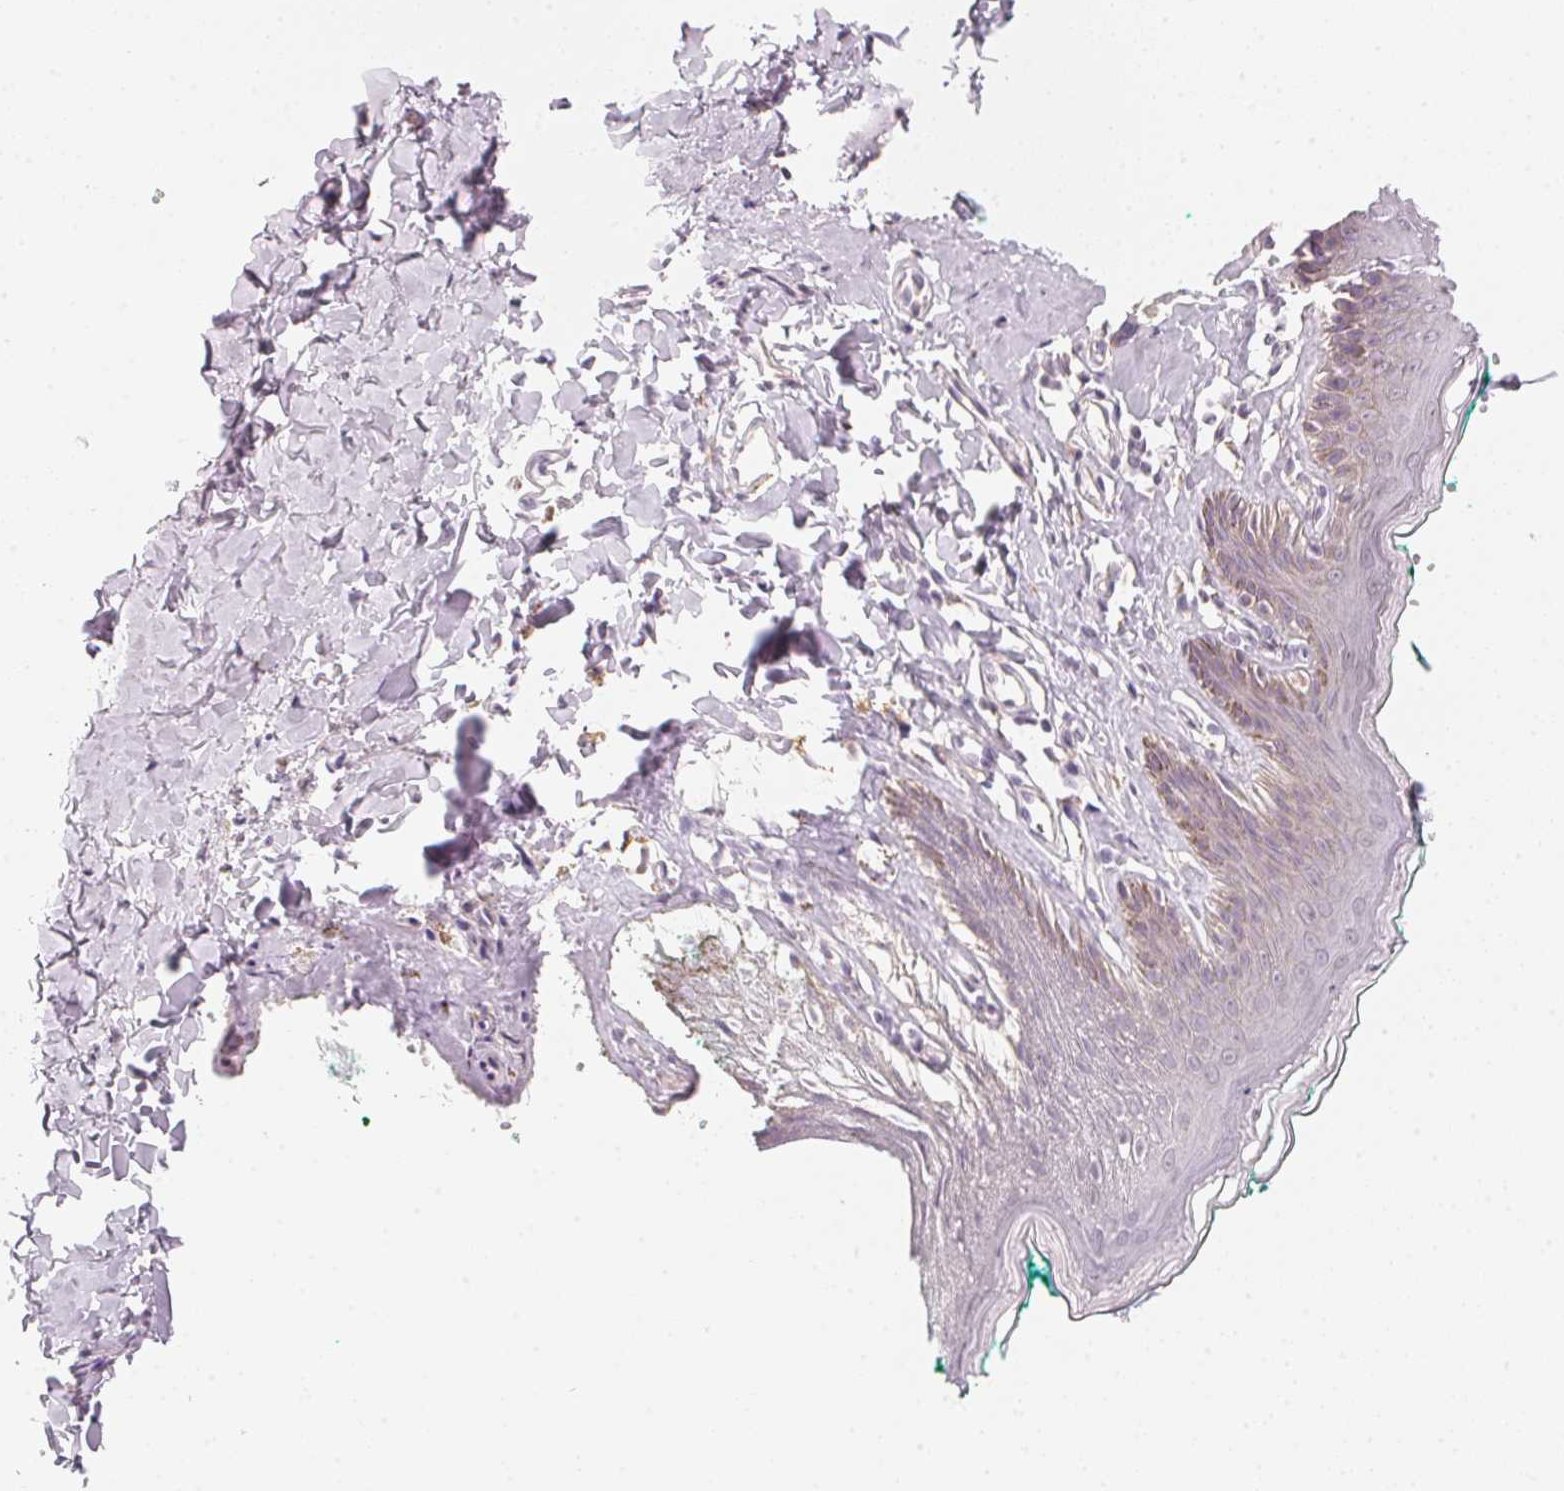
{"staining": {"intensity": "negative", "quantity": "none", "location": "none"}, "tissue": "skin", "cell_type": "Epidermal cells", "image_type": "normal", "snomed": [{"axis": "morphology", "description": "Normal tissue, NOS"}, {"axis": "topography", "description": "Vulva"}, {"axis": "topography", "description": "Peripheral nerve tissue"}], "caption": "Skin was stained to show a protein in brown. There is no significant staining in epidermal cells. (Immunohistochemistry (ihc), brightfield microscopy, high magnification).", "gene": "ANKRD31", "patient": {"sex": "female", "age": 66}}